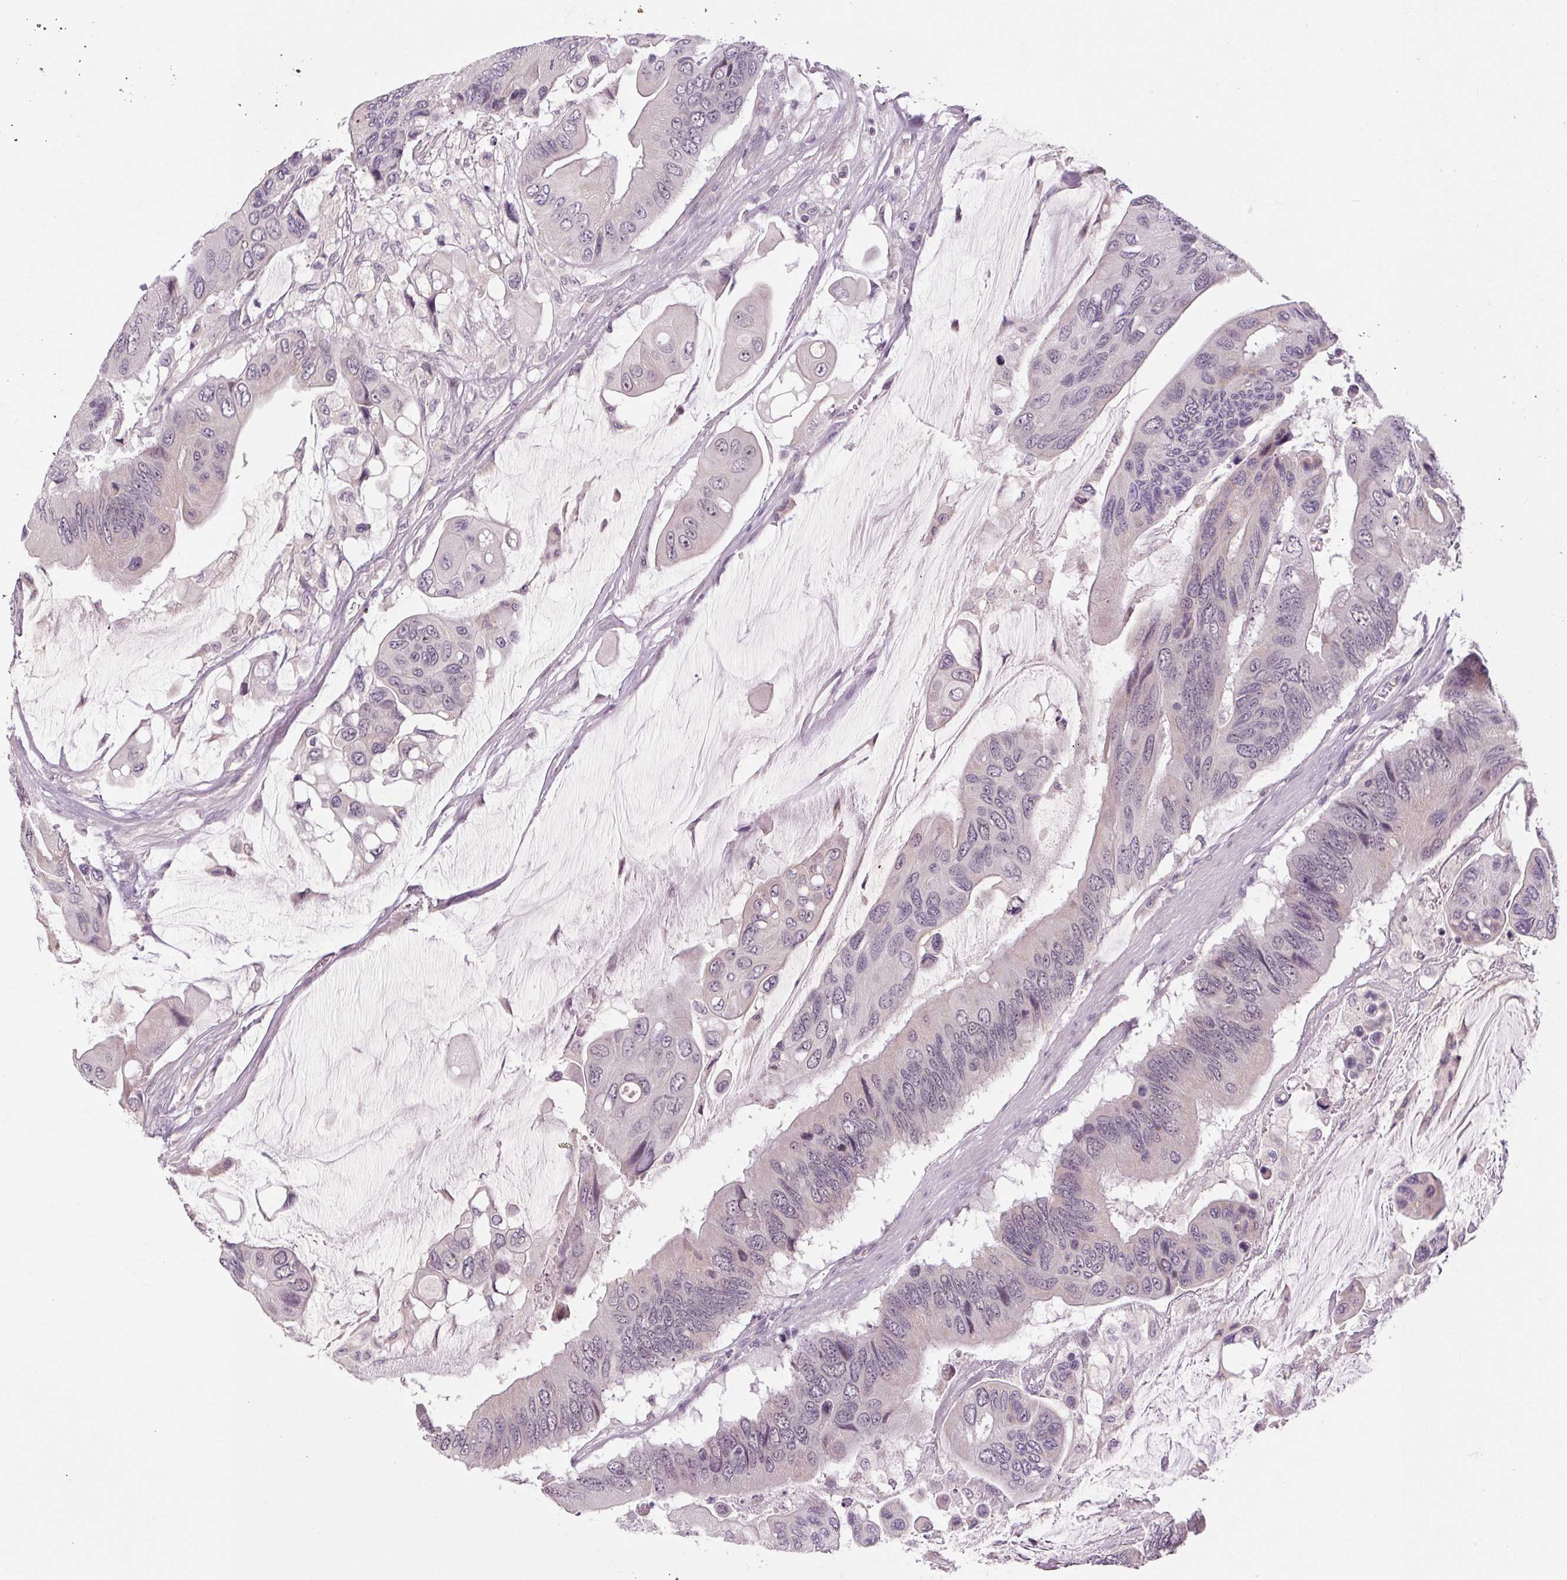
{"staining": {"intensity": "negative", "quantity": "none", "location": "none"}, "tissue": "colorectal cancer", "cell_type": "Tumor cells", "image_type": "cancer", "snomed": [{"axis": "morphology", "description": "Adenocarcinoma, NOS"}, {"axis": "topography", "description": "Rectum"}], "caption": "DAB immunohistochemical staining of human colorectal cancer (adenocarcinoma) demonstrates no significant positivity in tumor cells.", "gene": "KLHL40", "patient": {"sex": "male", "age": 63}}